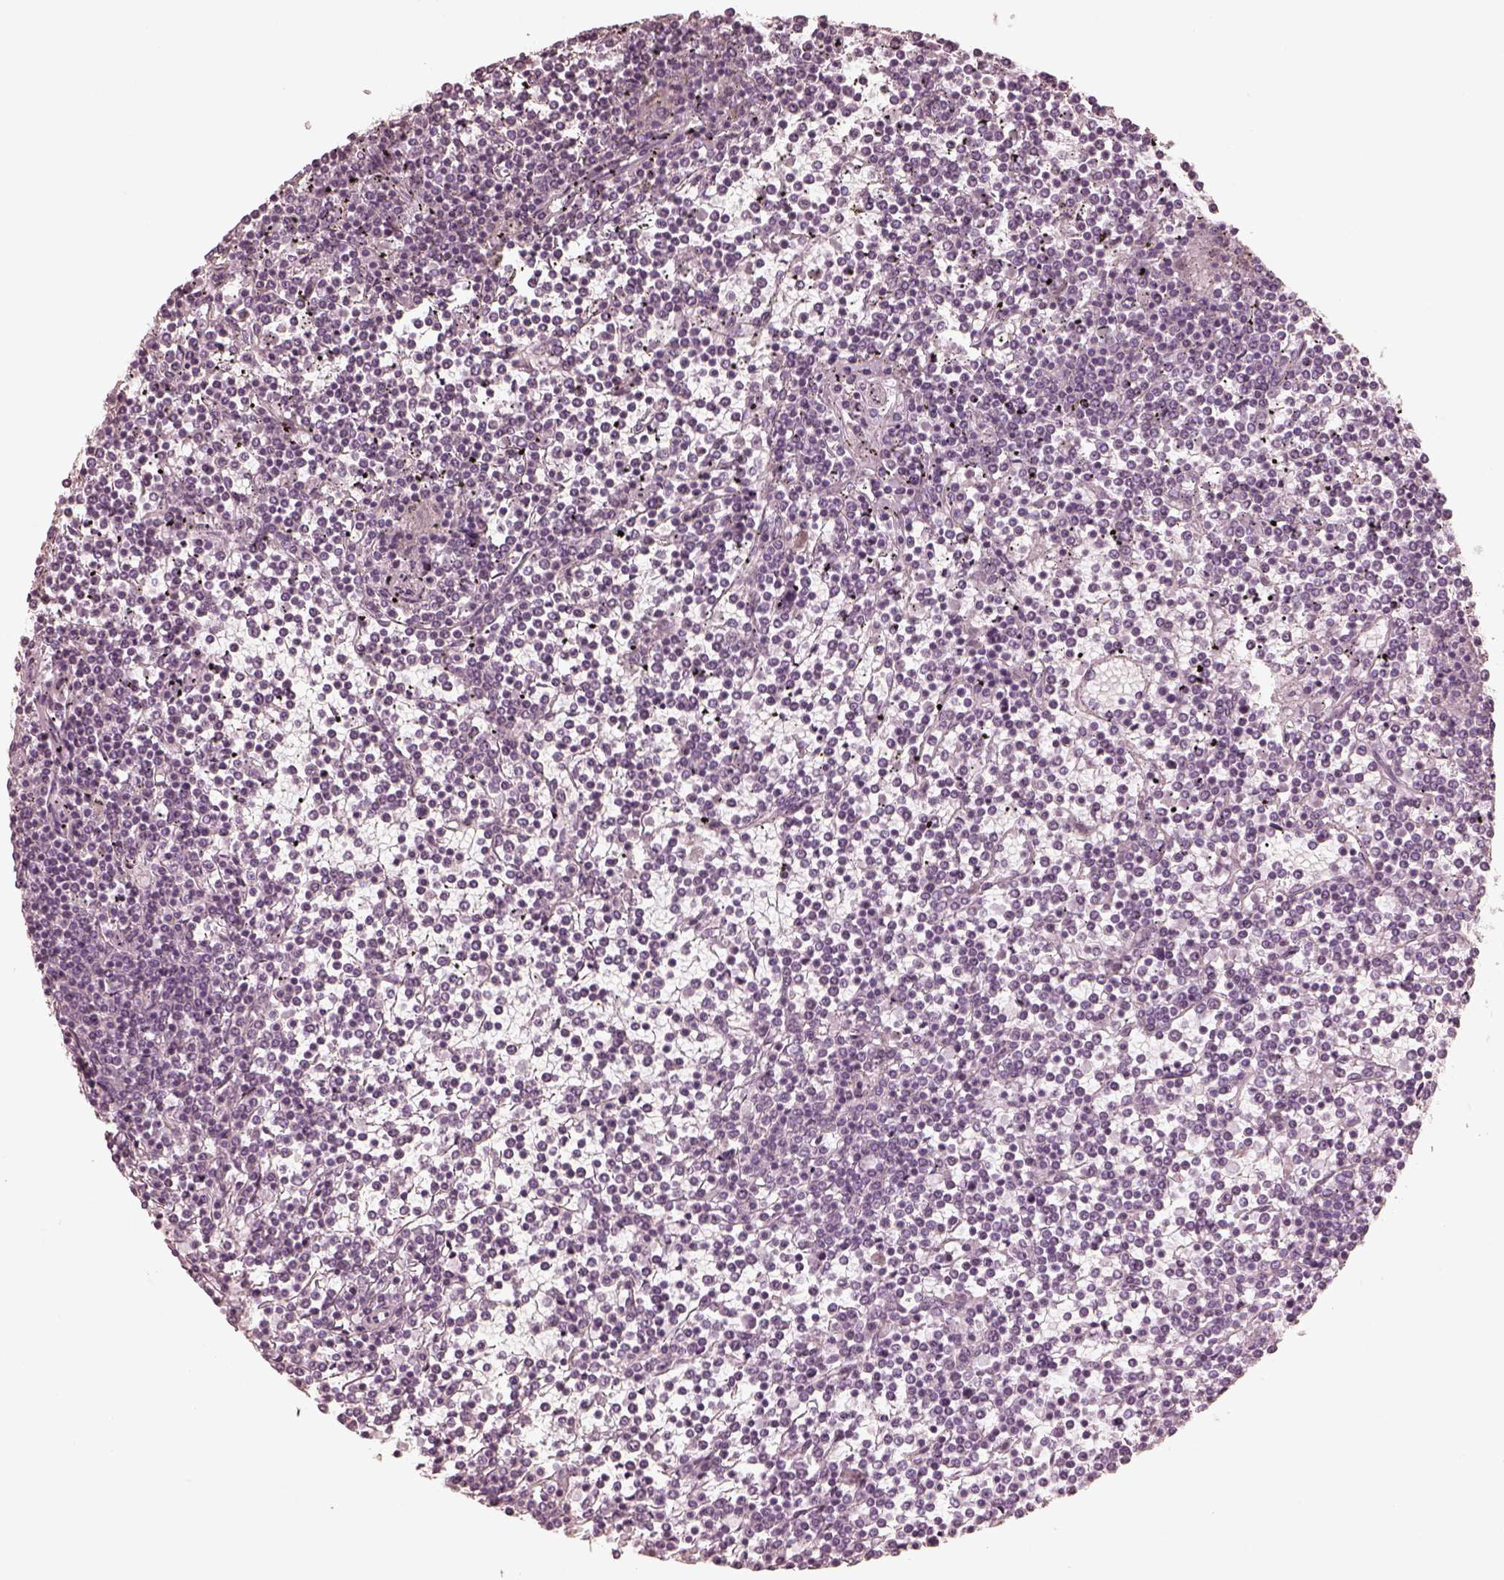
{"staining": {"intensity": "negative", "quantity": "none", "location": "none"}, "tissue": "lymphoma", "cell_type": "Tumor cells", "image_type": "cancer", "snomed": [{"axis": "morphology", "description": "Malignant lymphoma, non-Hodgkin's type, Low grade"}, {"axis": "topography", "description": "Spleen"}], "caption": "An image of lymphoma stained for a protein shows no brown staining in tumor cells.", "gene": "CALR3", "patient": {"sex": "female", "age": 19}}